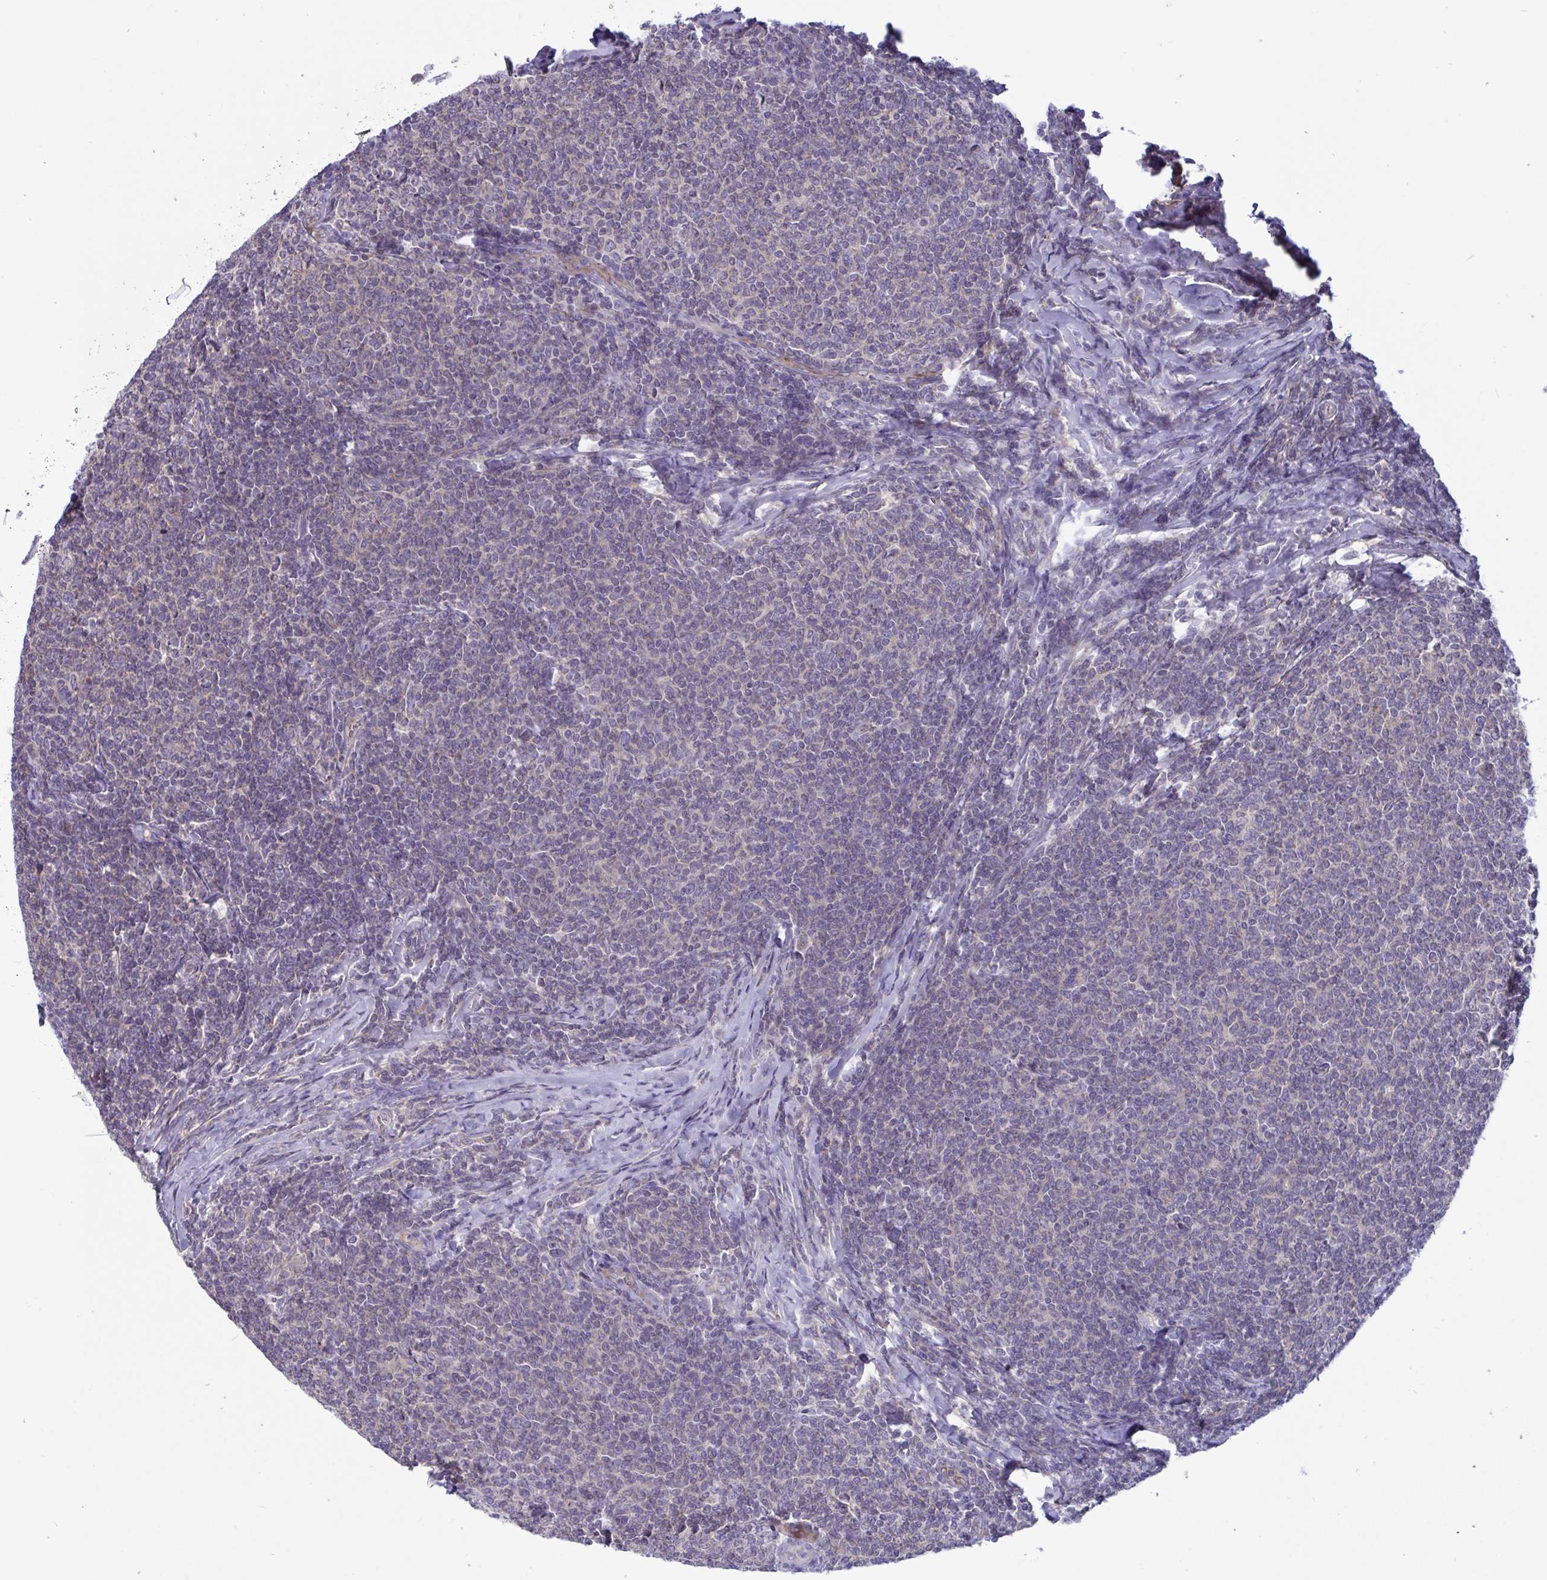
{"staining": {"intensity": "weak", "quantity": "<25%", "location": "cytoplasmic/membranous"}, "tissue": "lymphoma", "cell_type": "Tumor cells", "image_type": "cancer", "snomed": [{"axis": "morphology", "description": "Malignant lymphoma, non-Hodgkin's type, Low grade"}, {"axis": "topography", "description": "Lymph node"}], "caption": "Malignant lymphoma, non-Hodgkin's type (low-grade) was stained to show a protein in brown. There is no significant staining in tumor cells.", "gene": "IL37", "patient": {"sex": "male", "age": 52}}